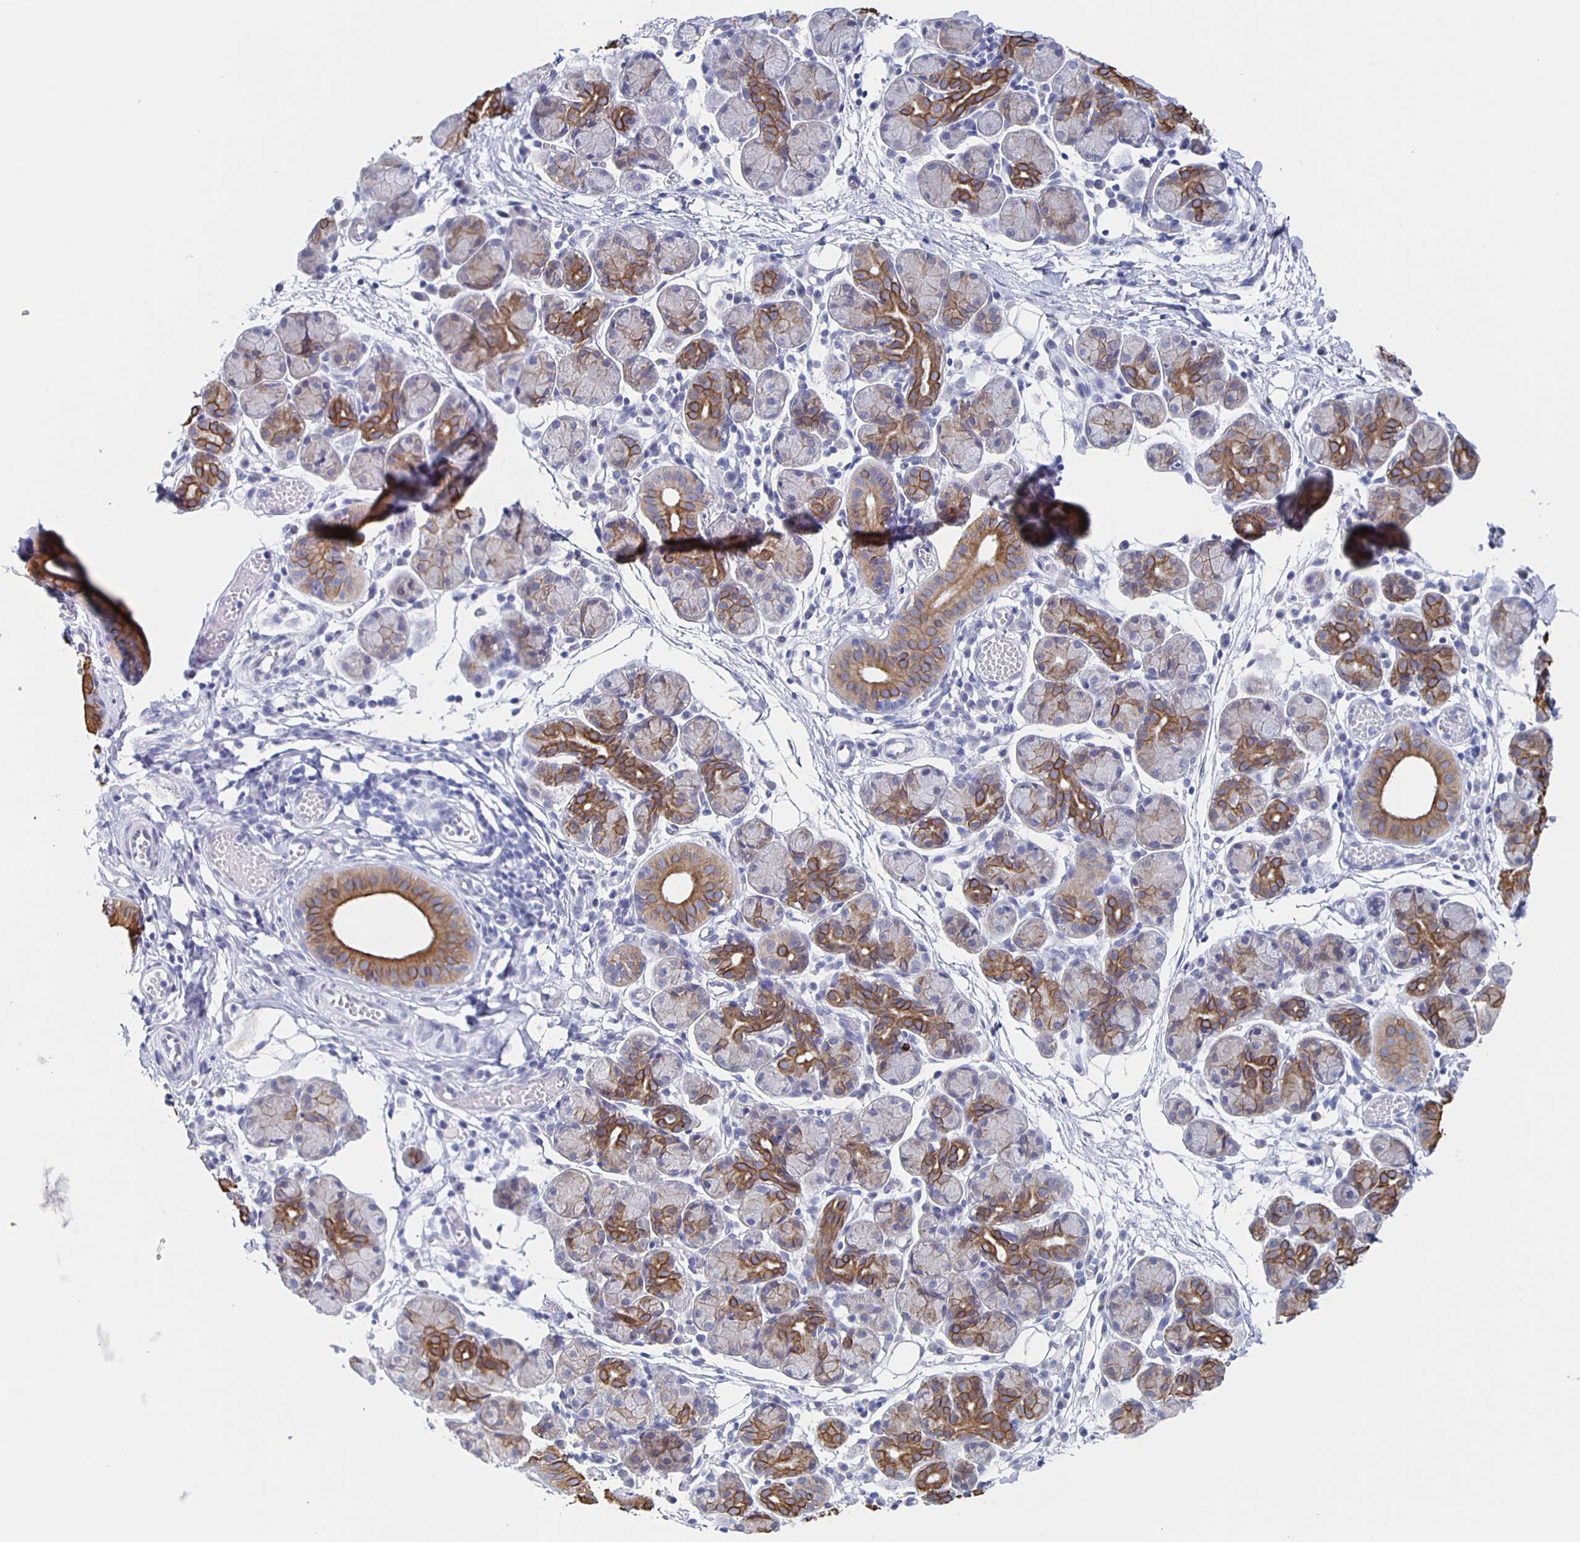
{"staining": {"intensity": "strong", "quantity": "25%-75%", "location": "cytoplasmic/membranous"}, "tissue": "salivary gland", "cell_type": "Glandular cells", "image_type": "normal", "snomed": [{"axis": "morphology", "description": "Normal tissue, NOS"}, {"axis": "morphology", "description": "Inflammation, NOS"}, {"axis": "topography", "description": "Lymph node"}, {"axis": "topography", "description": "Salivary gland"}], "caption": "Protein expression analysis of normal salivary gland shows strong cytoplasmic/membranous staining in about 25%-75% of glandular cells. (Brightfield microscopy of DAB IHC at high magnification).", "gene": "CCDC17", "patient": {"sex": "male", "age": 3}}